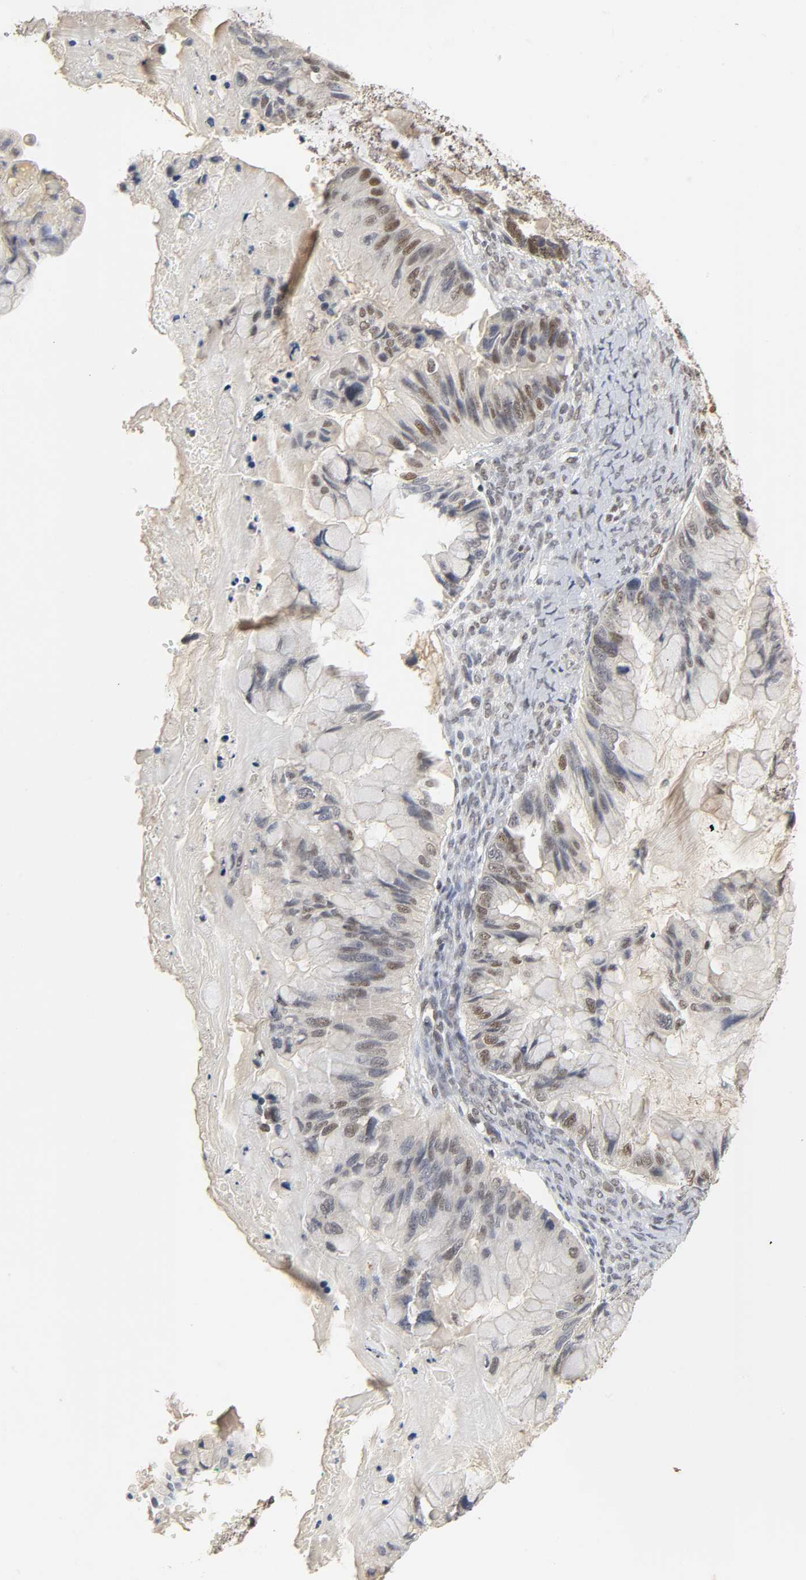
{"staining": {"intensity": "moderate", "quantity": "25%-75%", "location": "nuclear"}, "tissue": "ovarian cancer", "cell_type": "Tumor cells", "image_type": "cancer", "snomed": [{"axis": "morphology", "description": "Cystadenocarcinoma, mucinous, NOS"}, {"axis": "topography", "description": "Ovary"}], "caption": "DAB (3,3'-diaminobenzidine) immunohistochemical staining of ovarian mucinous cystadenocarcinoma exhibits moderate nuclear protein expression in approximately 25%-75% of tumor cells.", "gene": "NCOA6", "patient": {"sex": "female", "age": 36}}